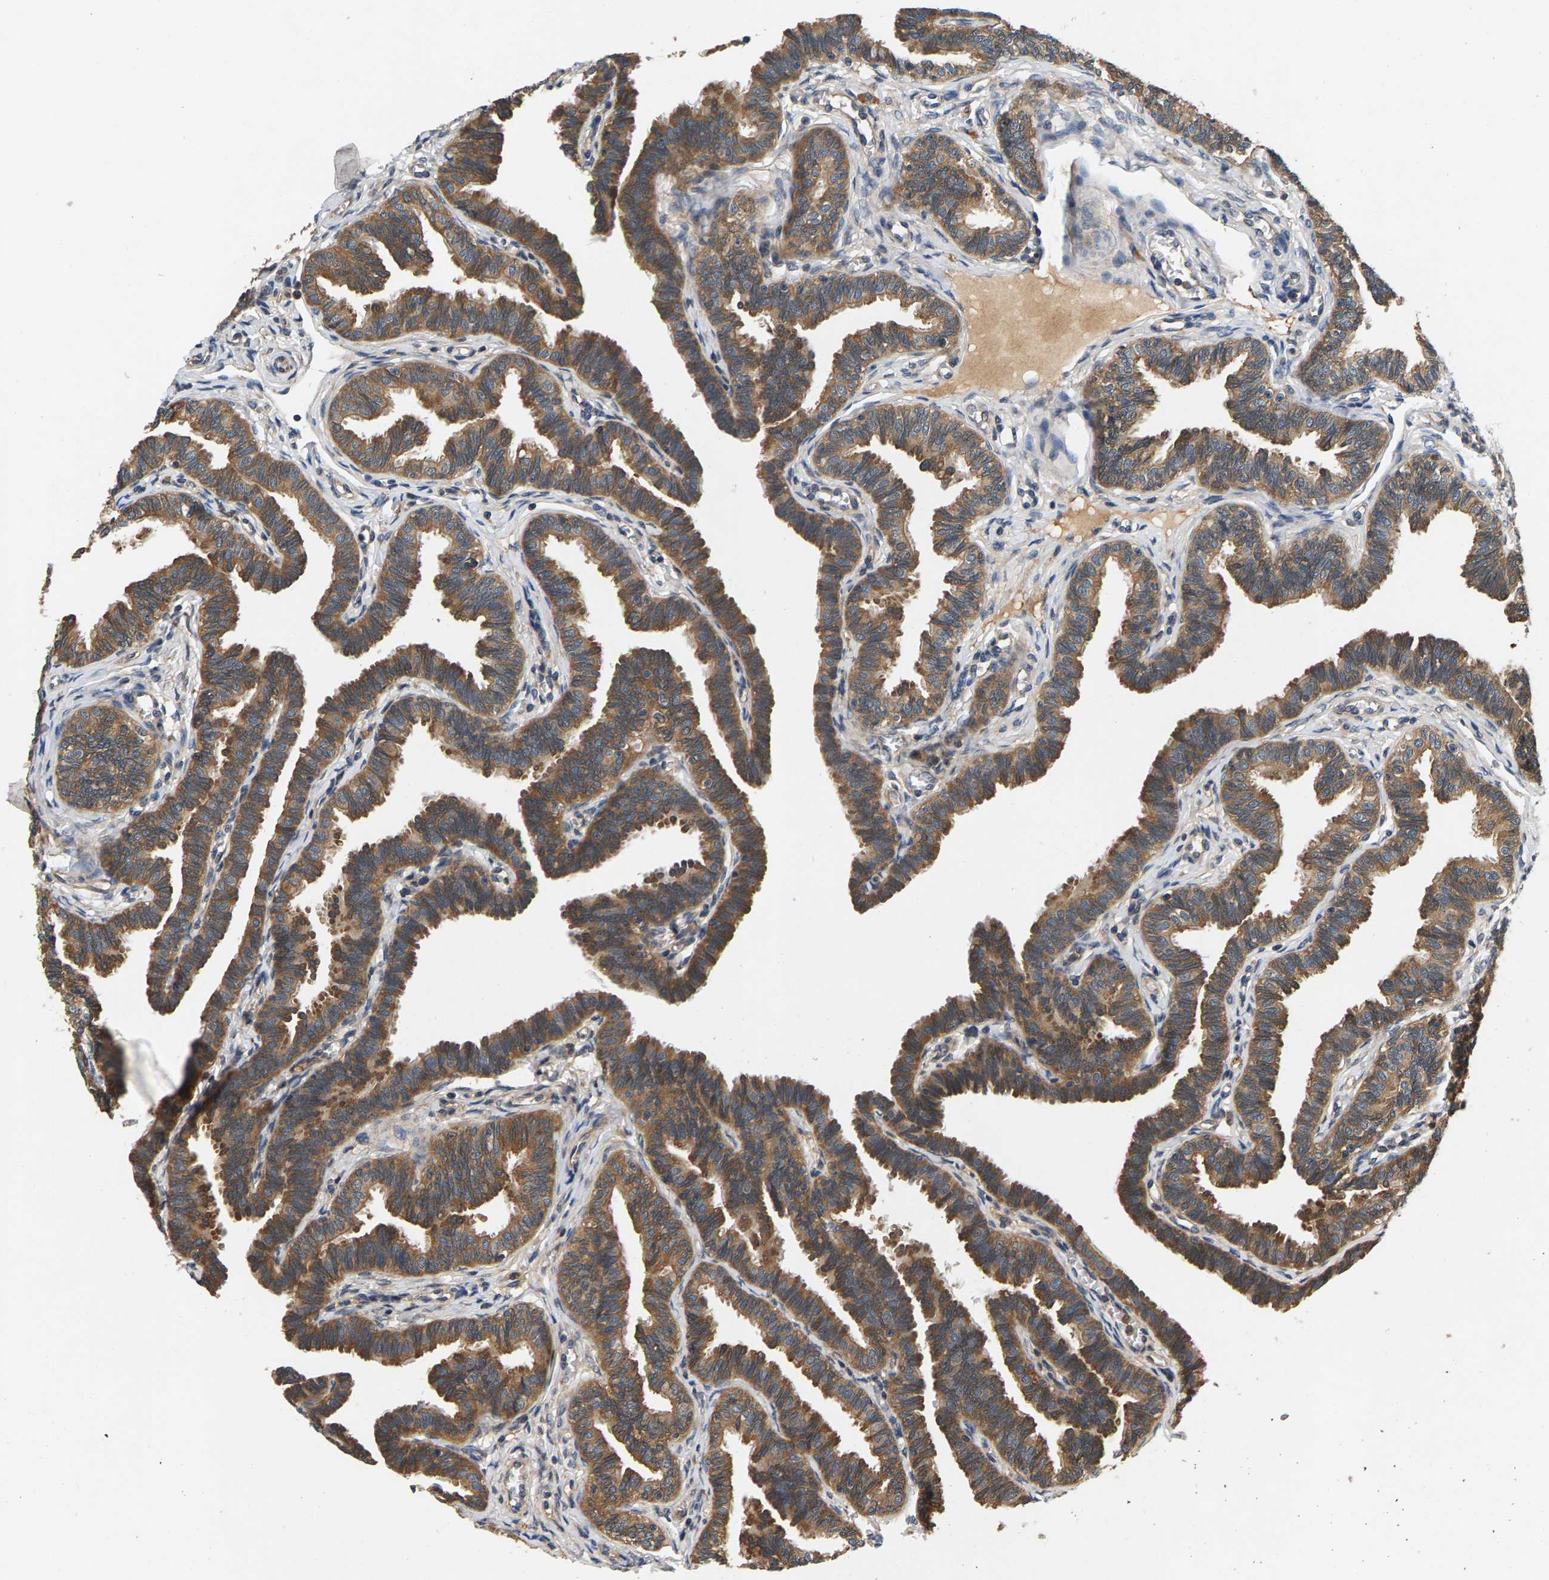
{"staining": {"intensity": "moderate", "quantity": ">75%", "location": "cytoplasmic/membranous"}, "tissue": "fallopian tube", "cell_type": "Glandular cells", "image_type": "normal", "snomed": [{"axis": "morphology", "description": "Normal tissue, NOS"}, {"axis": "topography", "description": "Fallopian tube"}, {"axis": "topography", "description": "Ovary"}], "caption": "Normal fallopian tube was stained to show a protein in brown. There is medium levels of moderate cytoplasmic/membranous positivity in approximately >75% of glandular cells.", "gene": "FAM78A", "patient": {"sex": "female", "age": 23}}